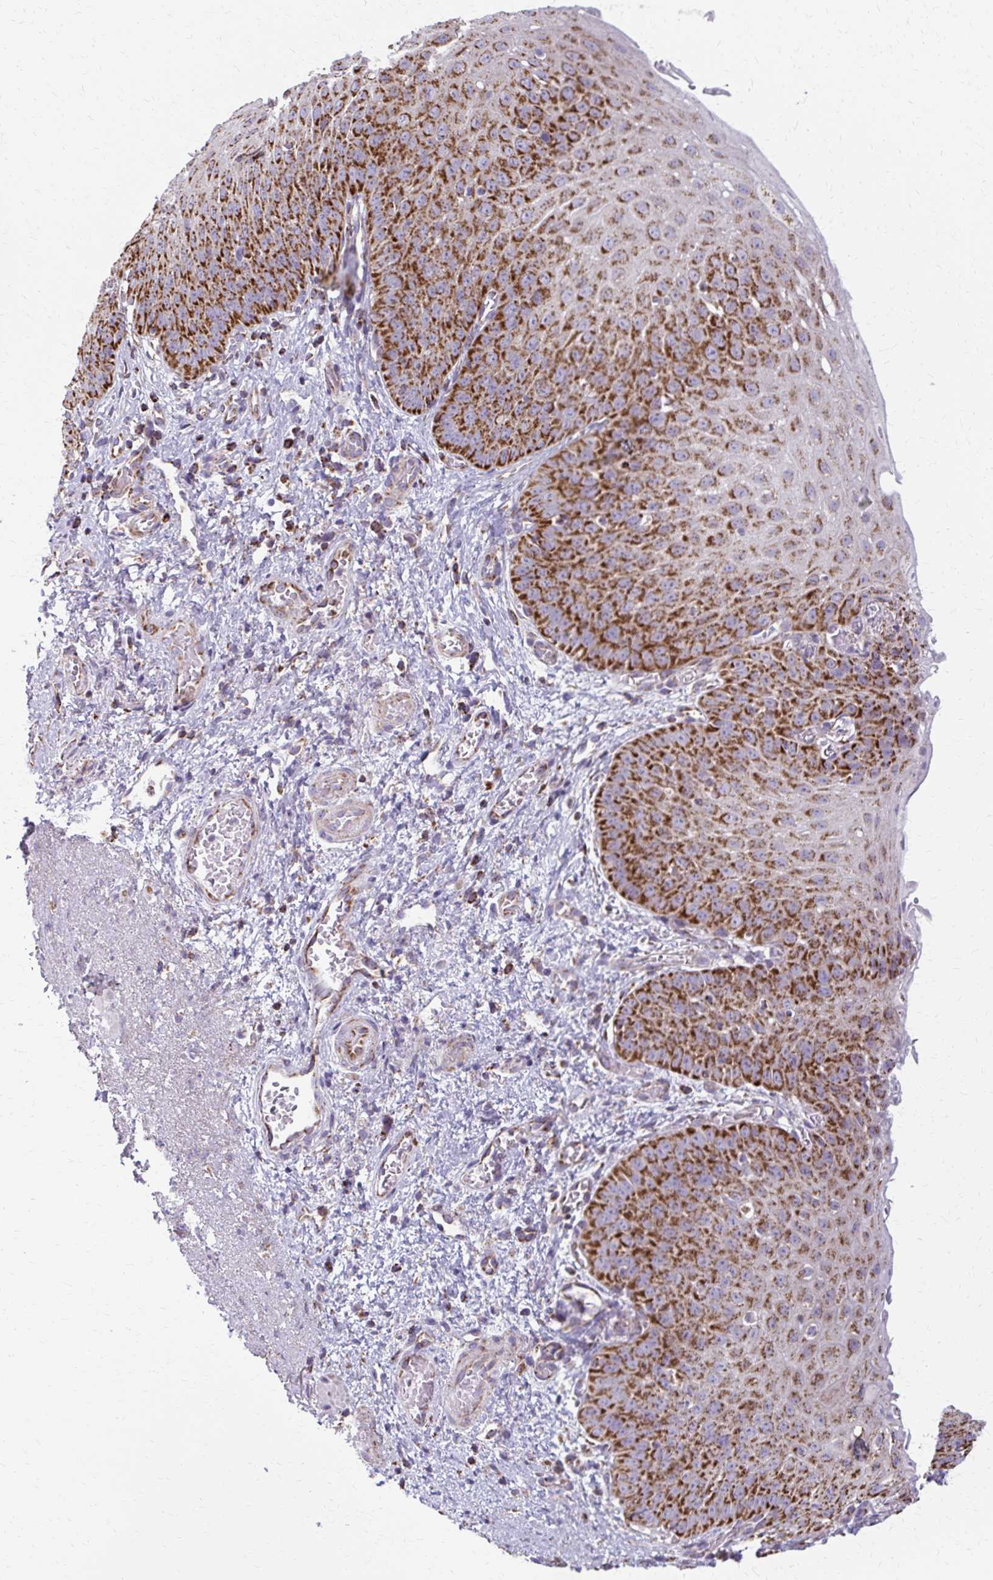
{"staining": {"intensity": "strong", "quantity": "25%-75%", "location": "cytoplasmic/membranous"}, "tissue": "esophagus", "cell_type": "Squamous epithelial cells", "image_type": "normal", "snomed": [{"axis": "morphology", "description": "Normal tissue, NOS"}, {"axis": "topography", "description": "Esophagus"}], "caption": "High-power microscopy captured an immunohistochemistry (IHC) image of benign esophagus, revealing strong cytoplasmic/membranous positivity in approximately 25%-75% of squamous epithelial cells. The staining is performed using DAB brown chromogen to label protein expression. The nuclei are counter-stained blue using hematoxylin.", "gene": "TVP23A", "patient": {"sex": "male", "age": 71}}